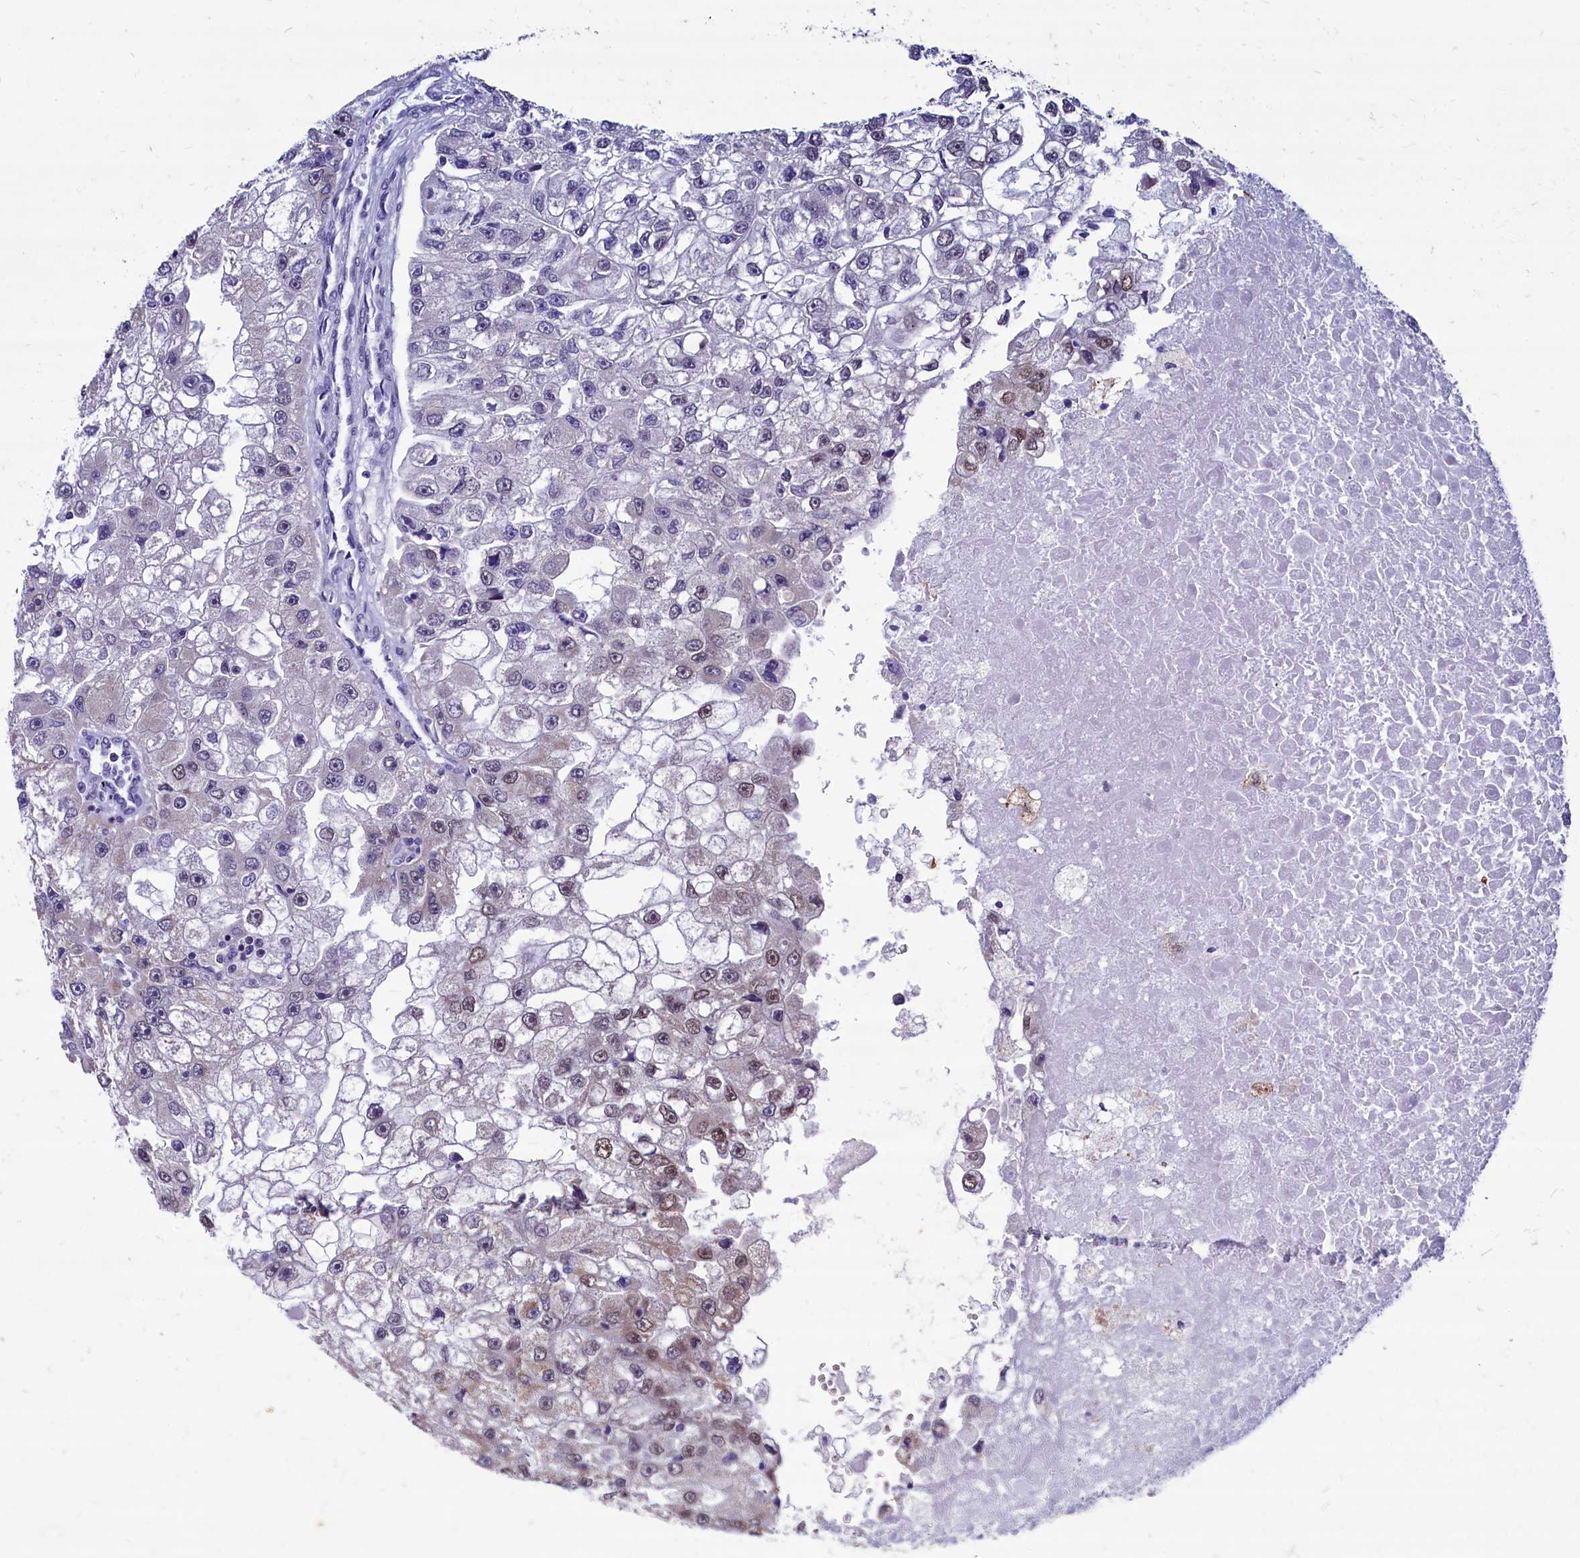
{"staining": {"intensity": "weak", "quantity": "<25%", "location": "cytoplasmic/membranous,nuclear"}, "tissue": "renal cancer", "cell_type": "Tumor cells", "image_type": "cancer", "snomed": [{"axis": "morphology", "description": "Adenocarcinoma, NOS"}, {"axis": "topography", "description": "Kidney"}], "caption": "DAB immunohistochemical staining of renal adenocarcinoma shows no significant staining in tumor cells.", "gene": "SCD5", "patient": {"sex": "male", "age": 63}}